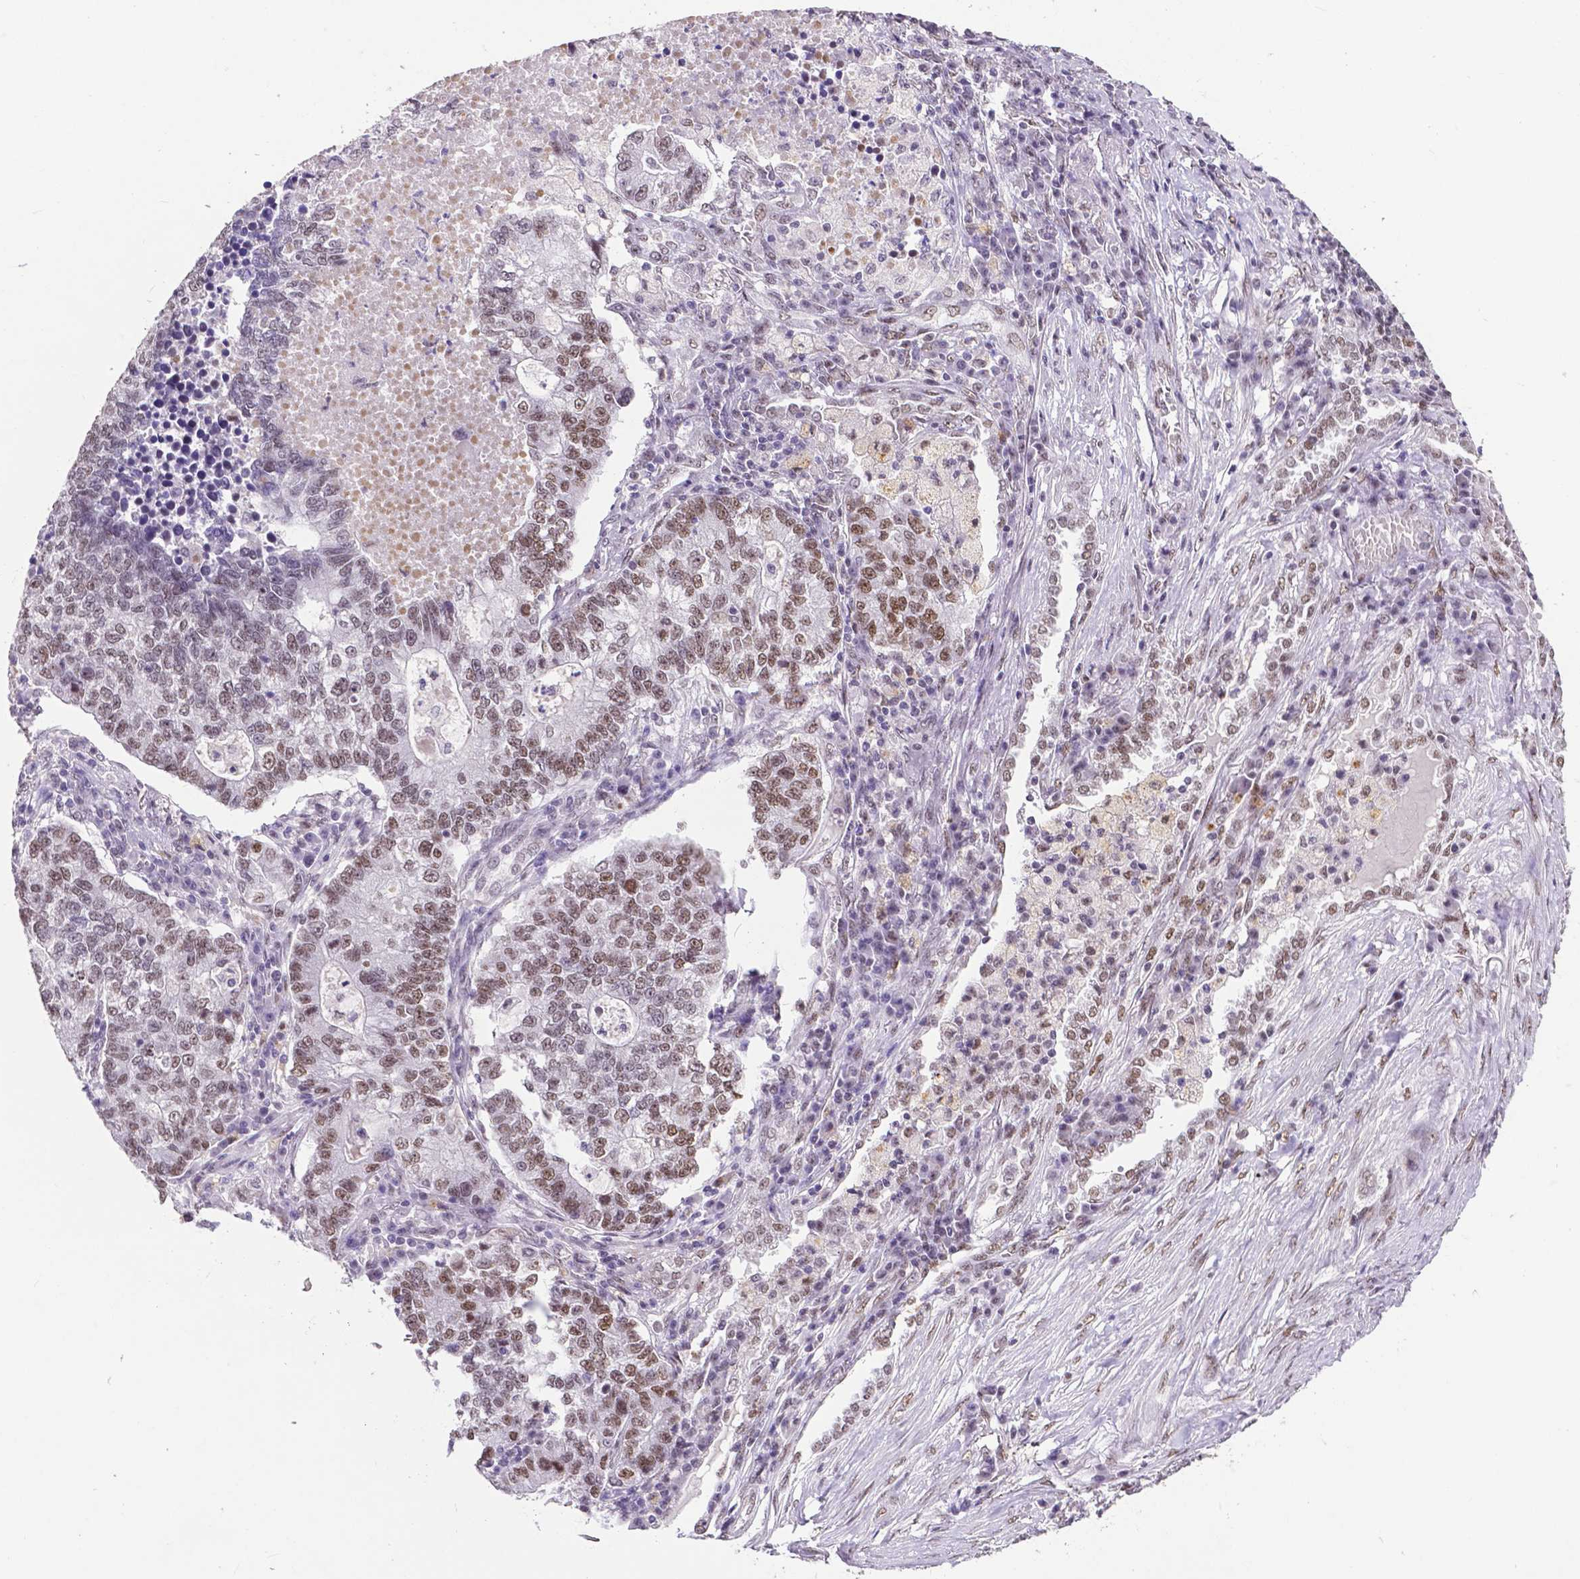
{"staining": {"intensity": "moderate", "quantity": ">75%", "location": "nuclear"}, "tissue": "lung cancer", "cell_type": "Tumor cells", "image_type": "cancer", "snomed": [{"axis": "morphology", "description": "Adenocarcinoma, NOS"}, {"axis": "topography", "description": "Lung"}], "caption": "Moderate nuclear positivity is present in about >75% of tumor cells in adenocarcinoma (lung).", "gene": "ATRX", "patient": {"sex": "male", "age": 57}}